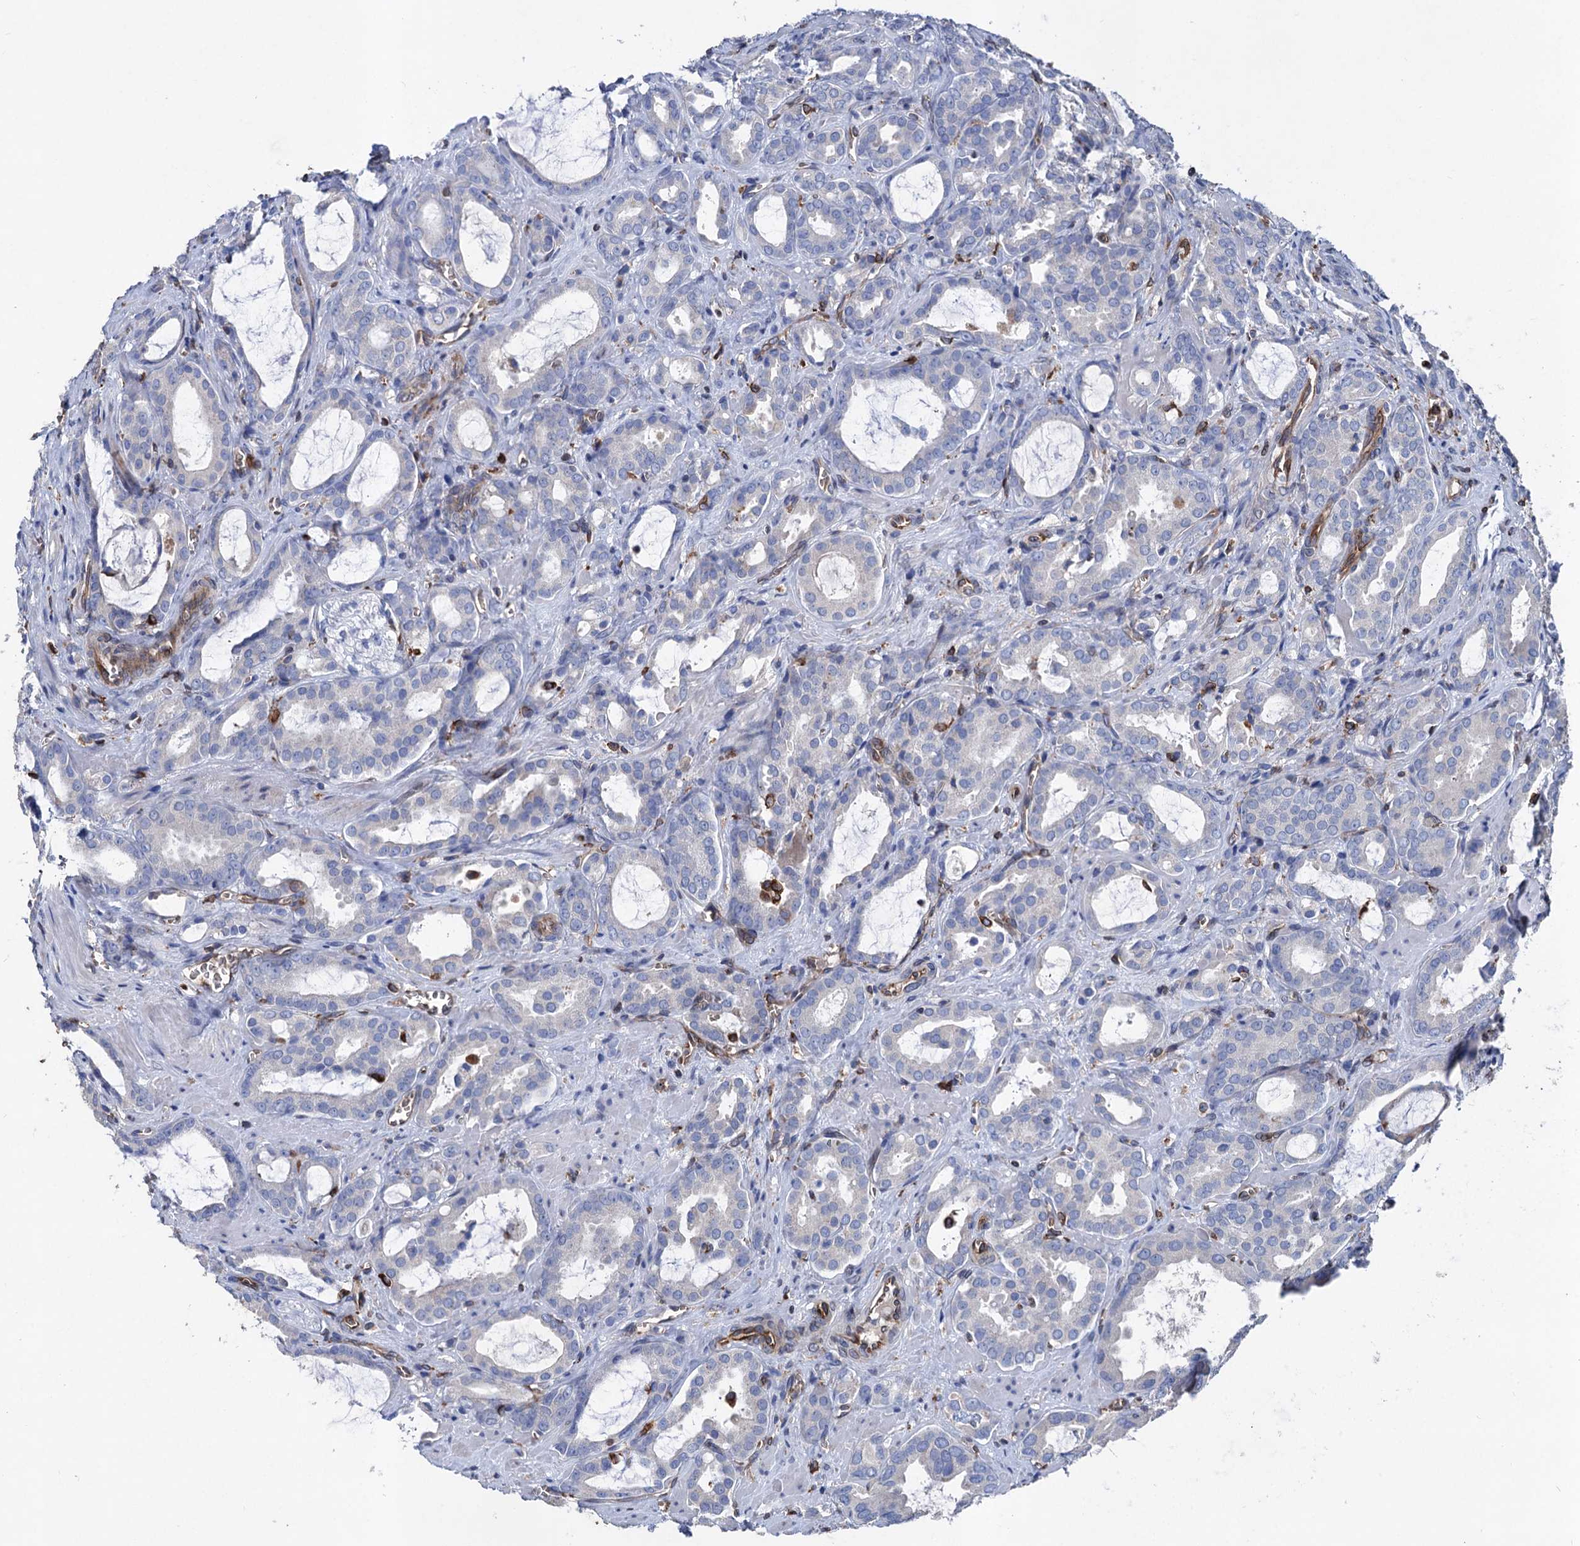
{"staining": {"intensity": "negative", "quantity": "none", "location": "none"}, "tissue": "prostate cancer", "cell_type": "Tumor cells", "image_type": "cancer", "snomed": [{"axis": "morphology", "description": "Adenocarcinoma, High grade"}, {"axis": "topography", "description": "Prostate"}], "caption": "DAB (3,3'-diaminobenzidine) immunohistochemical staining of human prostate cancer (adenocarcinoma (high-grade)) shows no significant positivity in tumor cells.", "gene": "STING1", "patient": {"sex": "male", "age": 72}}